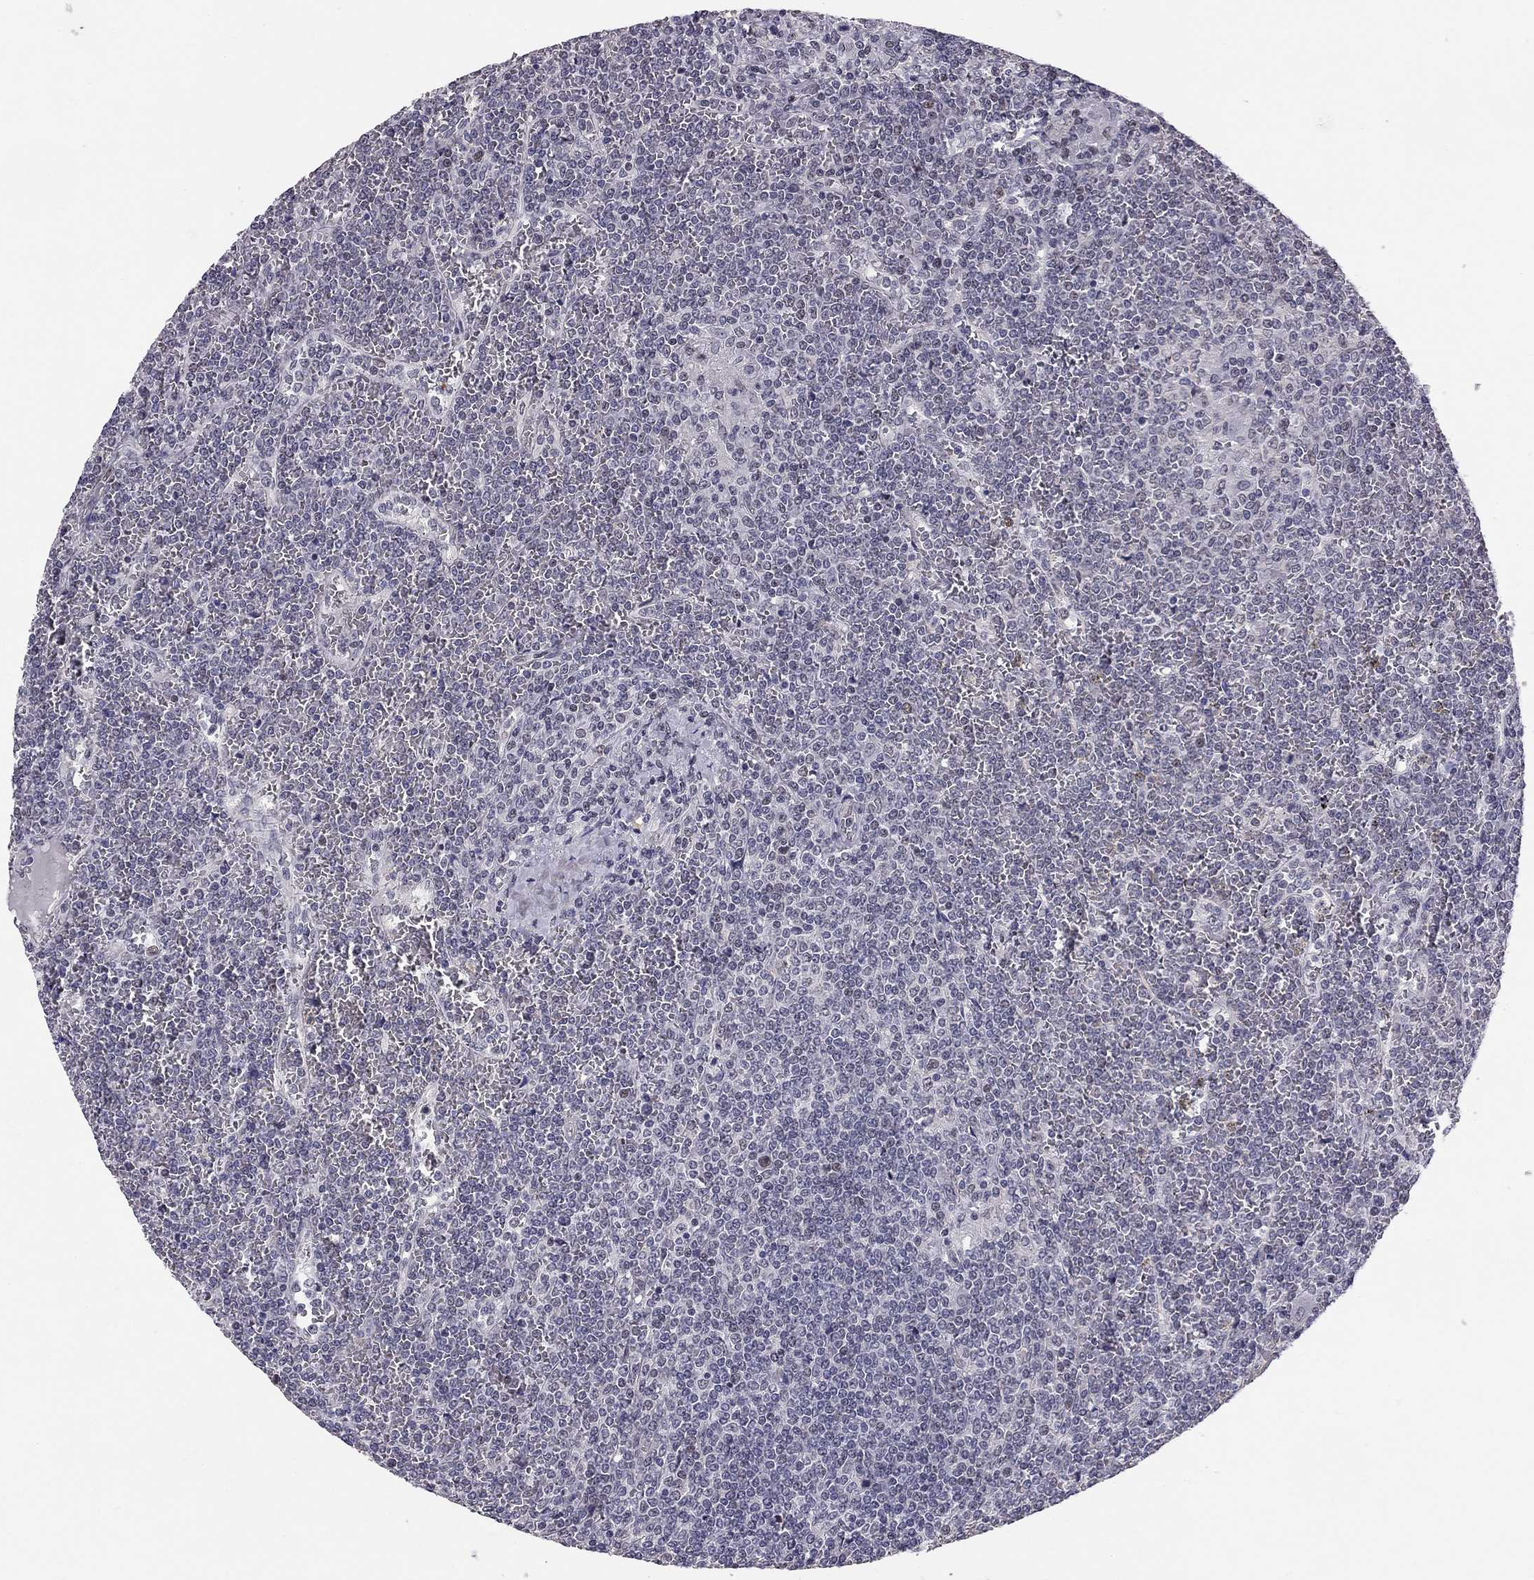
{"staining": {"intensity": "negative", "quantity": "none", "location": "none"}, "tissue": "lymphoma", "cell_type": "Tumor cells", "image_type": "cancer", "snomed": [{"axis": "morphology", "description": "Malignant lymphoma, non-Hodgkin's type, Low grade"}, {"axis": "topography", "description": "Spleen"}], "caption": "An IHC photomicrograph of lymphoma is shown. There is no staining in tumor cells of lymphoma.", "gene": "GJB4", "patient": {"sex": "female", "age": 19}}